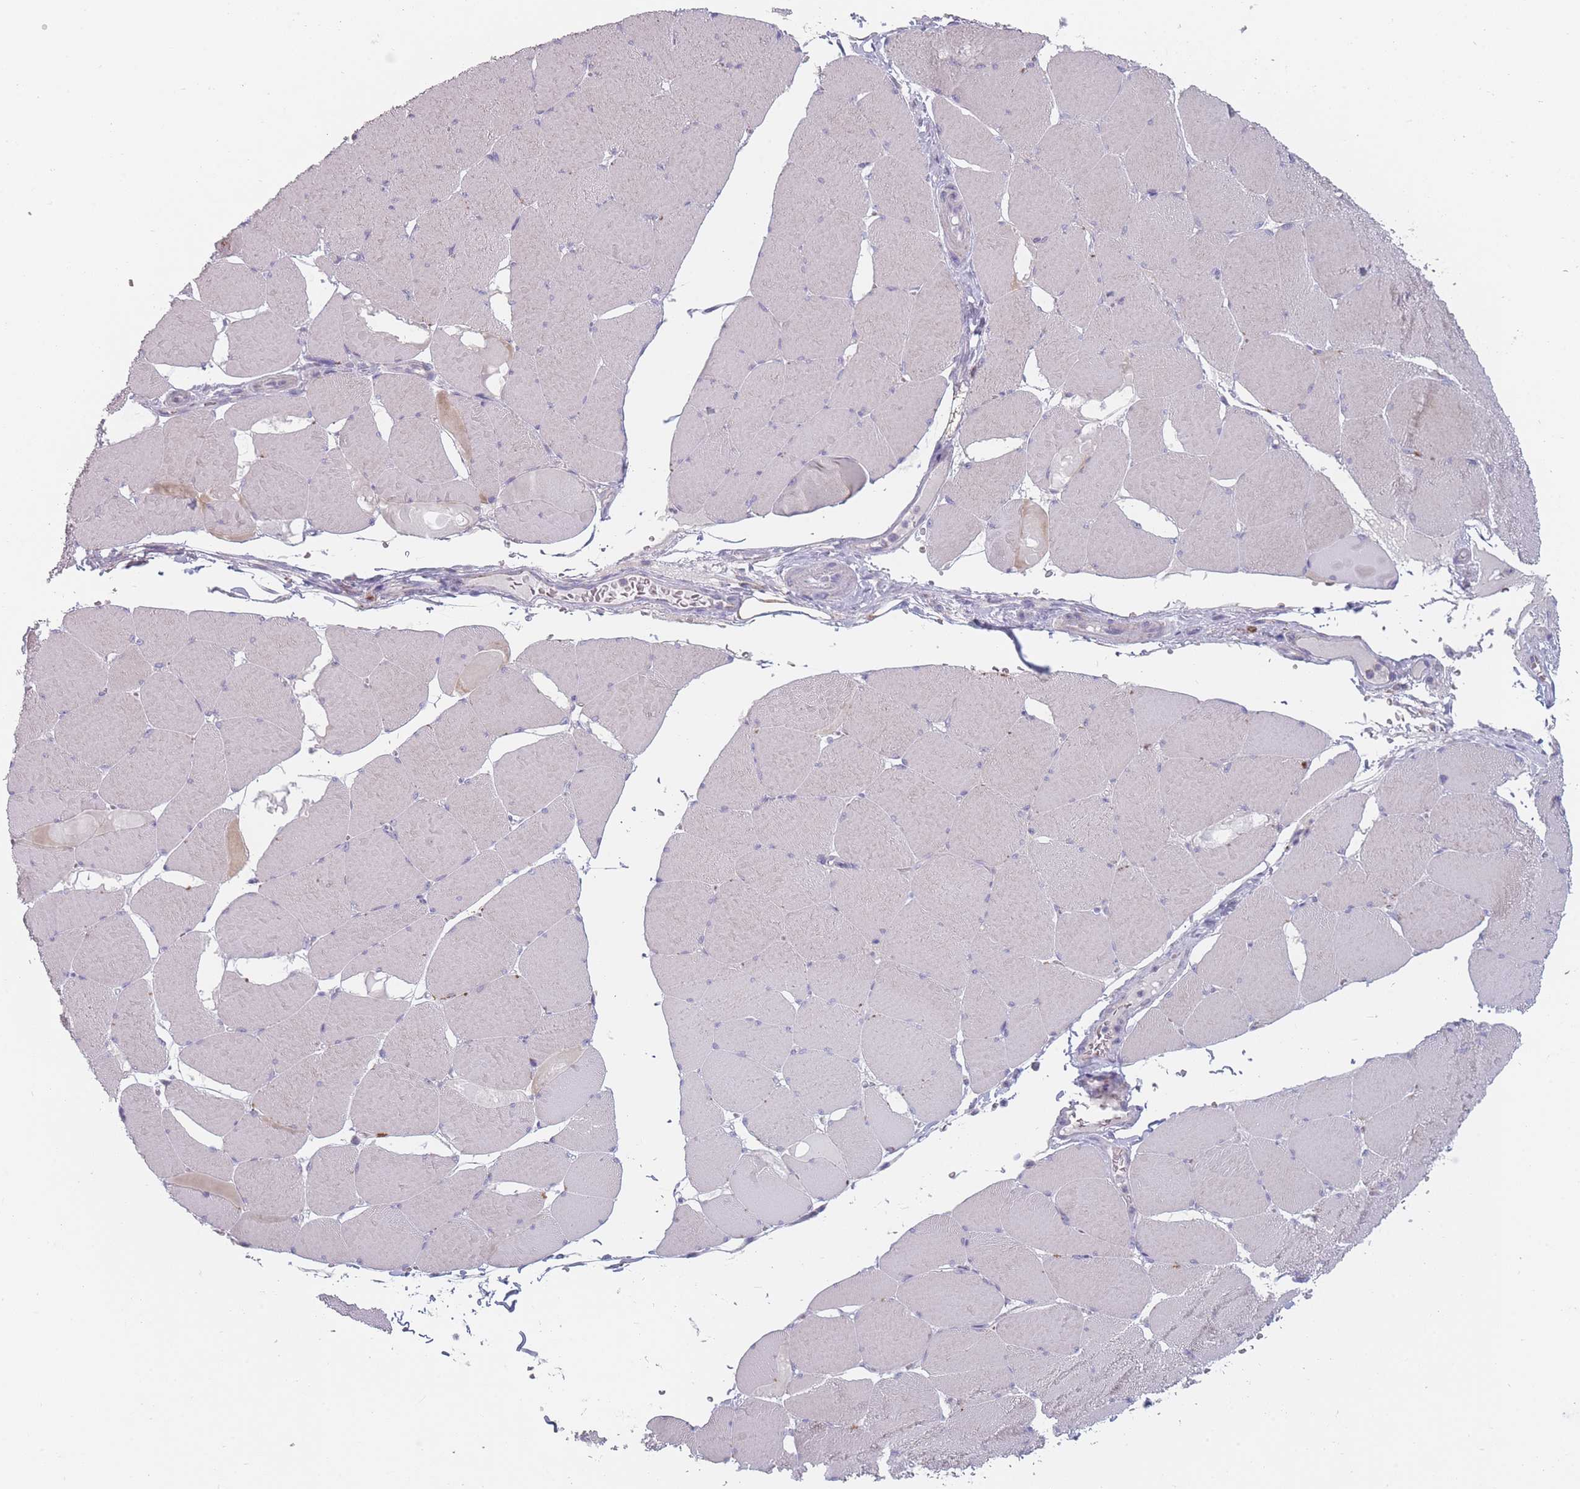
{"staining": {"intensity": "weak", "quantity": "25%-75%", "location": "cytoplasmic/membranous"}, "tissue": "skeletal muscle", "cell_type": "Myocytes", "image_type": "normal", "snomed": [{"axis": "morphology", "description": "Normal tissue, NOS"}, {"axis": "topography", "description": "Skeletal muscle"}, {"axis": "topography", "description": "Head-Neck"}], "caption": "Unremarkable skeletal muscle was stained to show a protein in brown. There is low levels of weak cytoplasmic/membranous positivity in about 25%-75% of myocytes. (Stains: DAB in brown, nuclei in blue, Microscopy: brightfield microscopy at high magnification).", "gene": "PEX11B", "patient": {"sex": "male", "age": 66}}